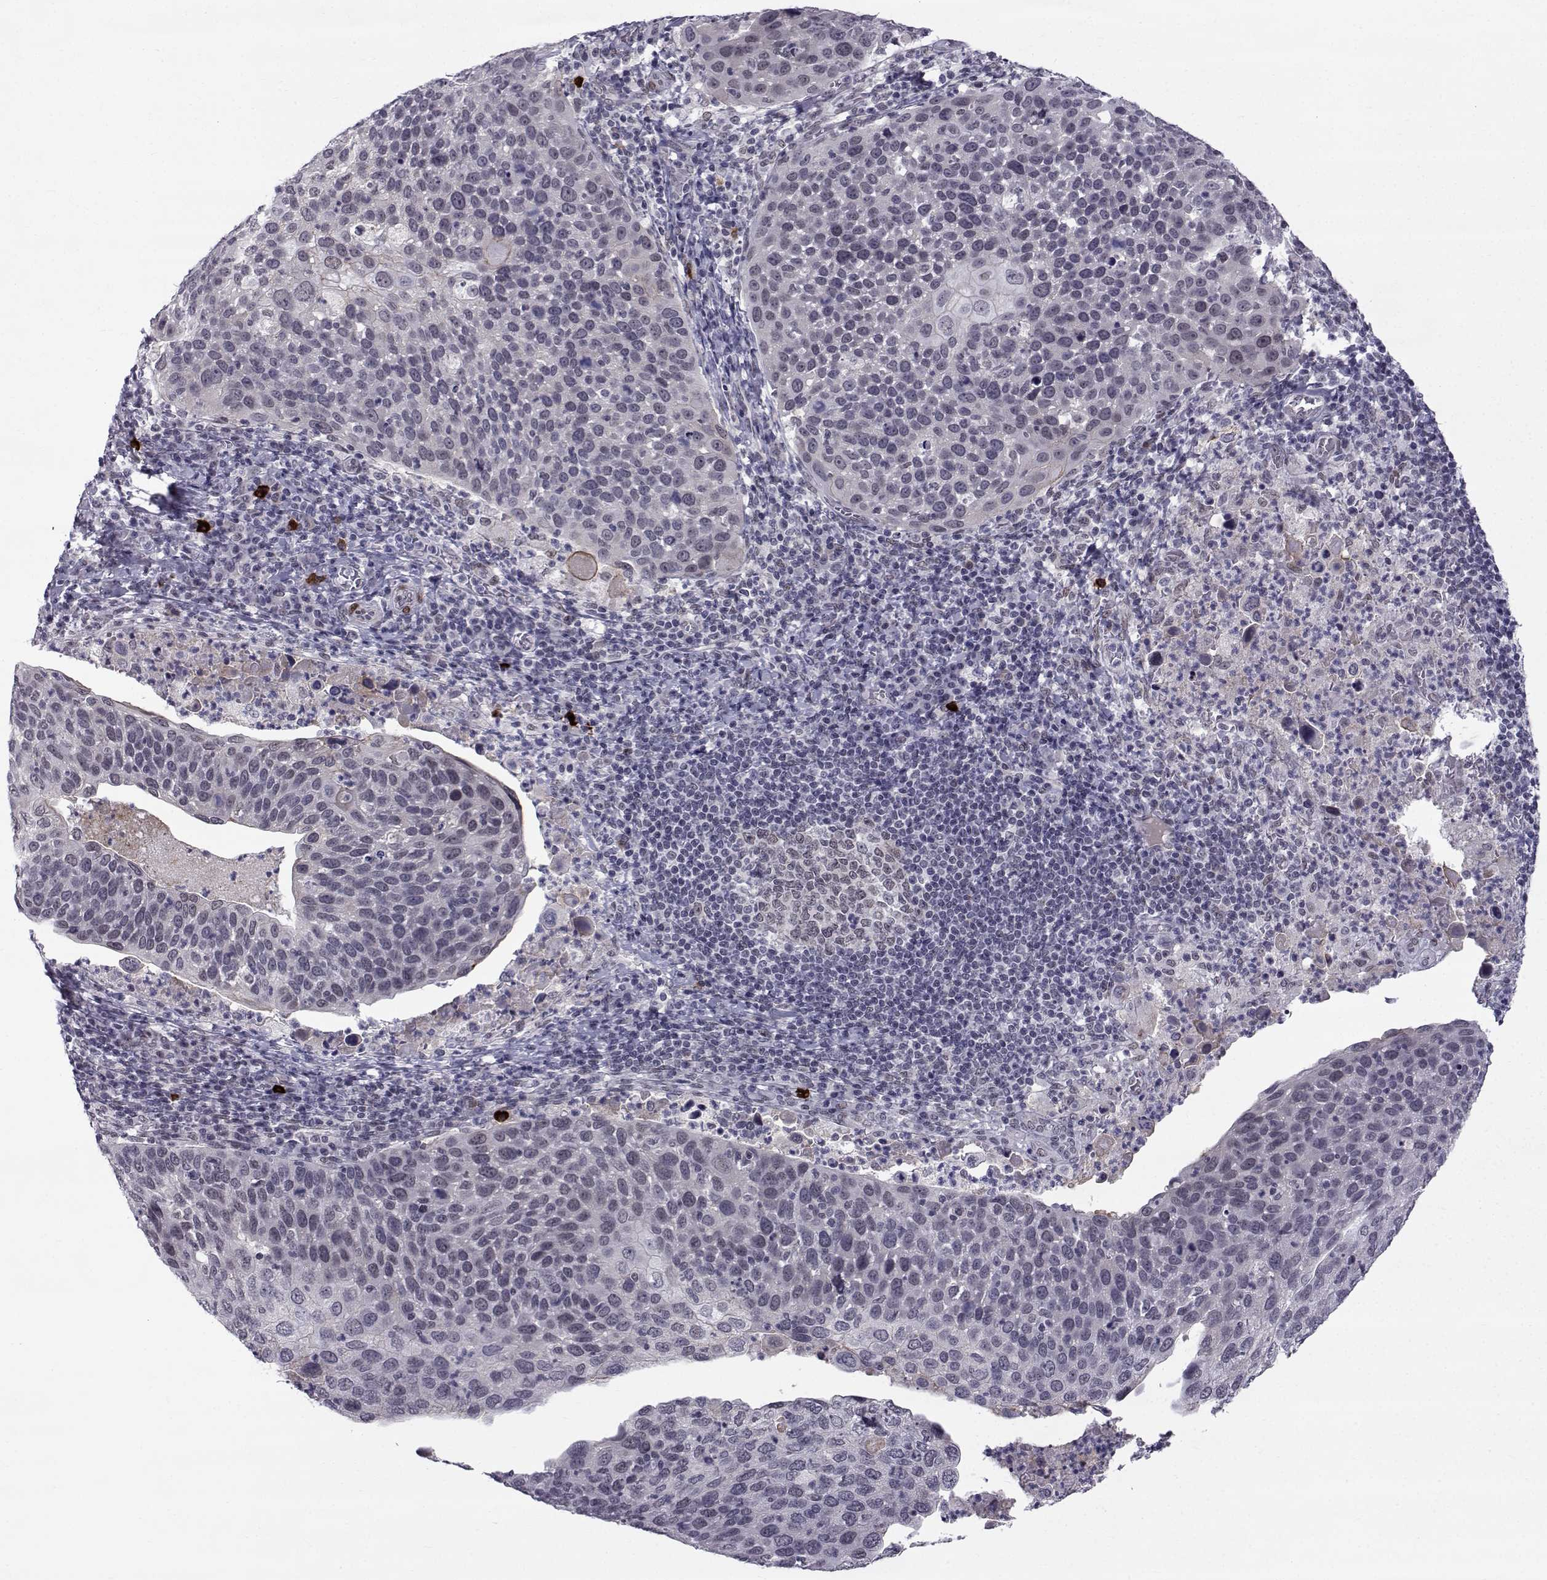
{"staining": {"intensity": "weak", "quantity": "<25%", "location": "cytoplasmic/membranous"}, "tissue": "cervical cancer", "cell_type": "Tumor cells", "image_type": "cancer", "snomed": [{"axis": "morphology", "description": "Squamous cell carcinoma, NOS"}, {"axis": "topography", "description": "Cervix"}], "caption": "DAB (3,3'-diaminobenzidine) immunohistochemical staining of human cervical squamous cell carcinoma displays no significant expression in tumor cells.", "gene": "RBM24", "patient": {"sex": "female", "age": 54}}